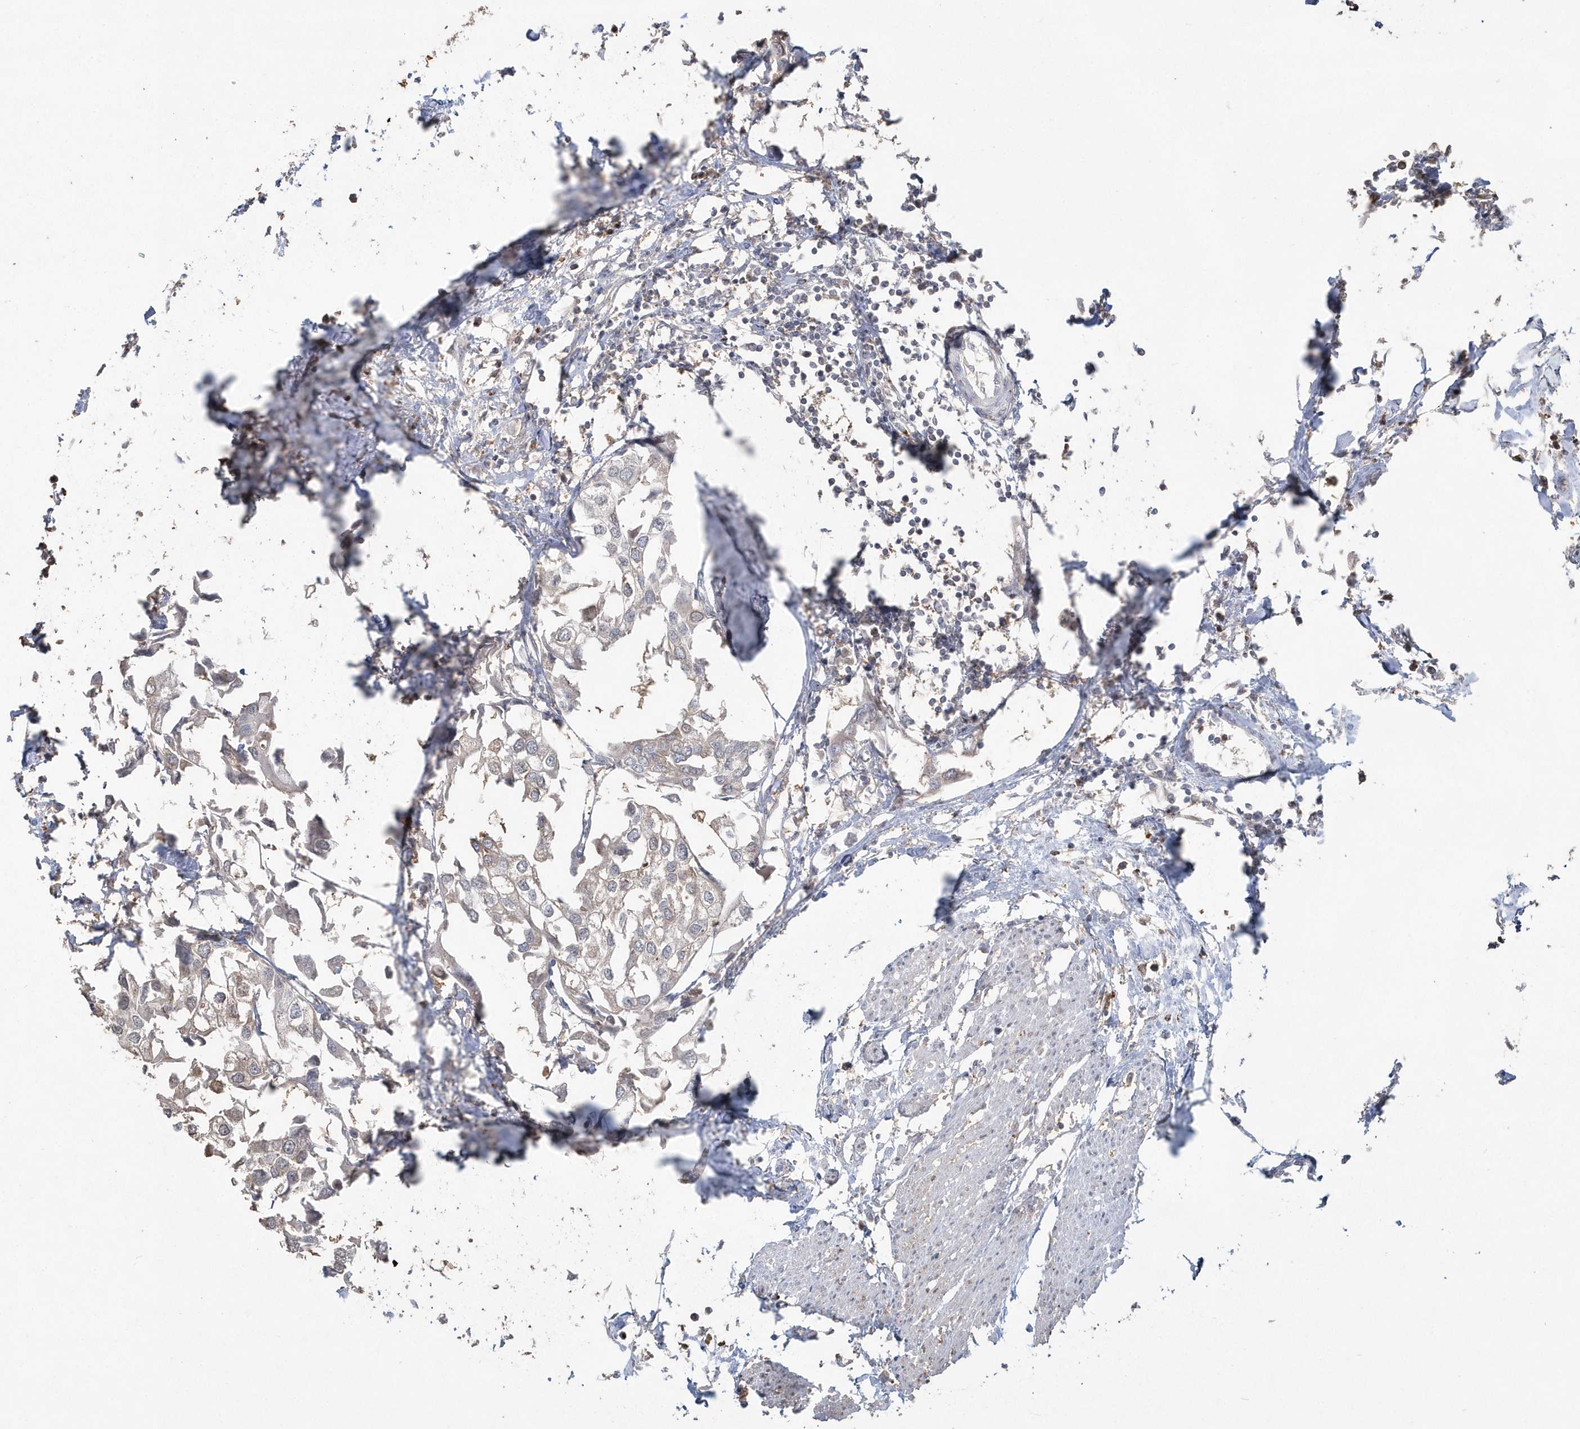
{"staining": {"intensity": "weak", "quantity": "<25%", "location": "cytoplasmic/membranous"}, "tissue": "urothelial cancer", "cell_type": "Tumor cells", "image_type": "cancer", "snomed": [{"axis": "morphology", "description": "Urothelial carcinoma, High grade"}, {"axis": "topography", "description": "Urinary bladder"}], "caption": "An IHC histopathology image of urothelial cancer is shown. There is no staining in tumor cells of urothelial cancer.", "gene": "GEMIN6", "patient": {"sex": "male", "age": 64}}